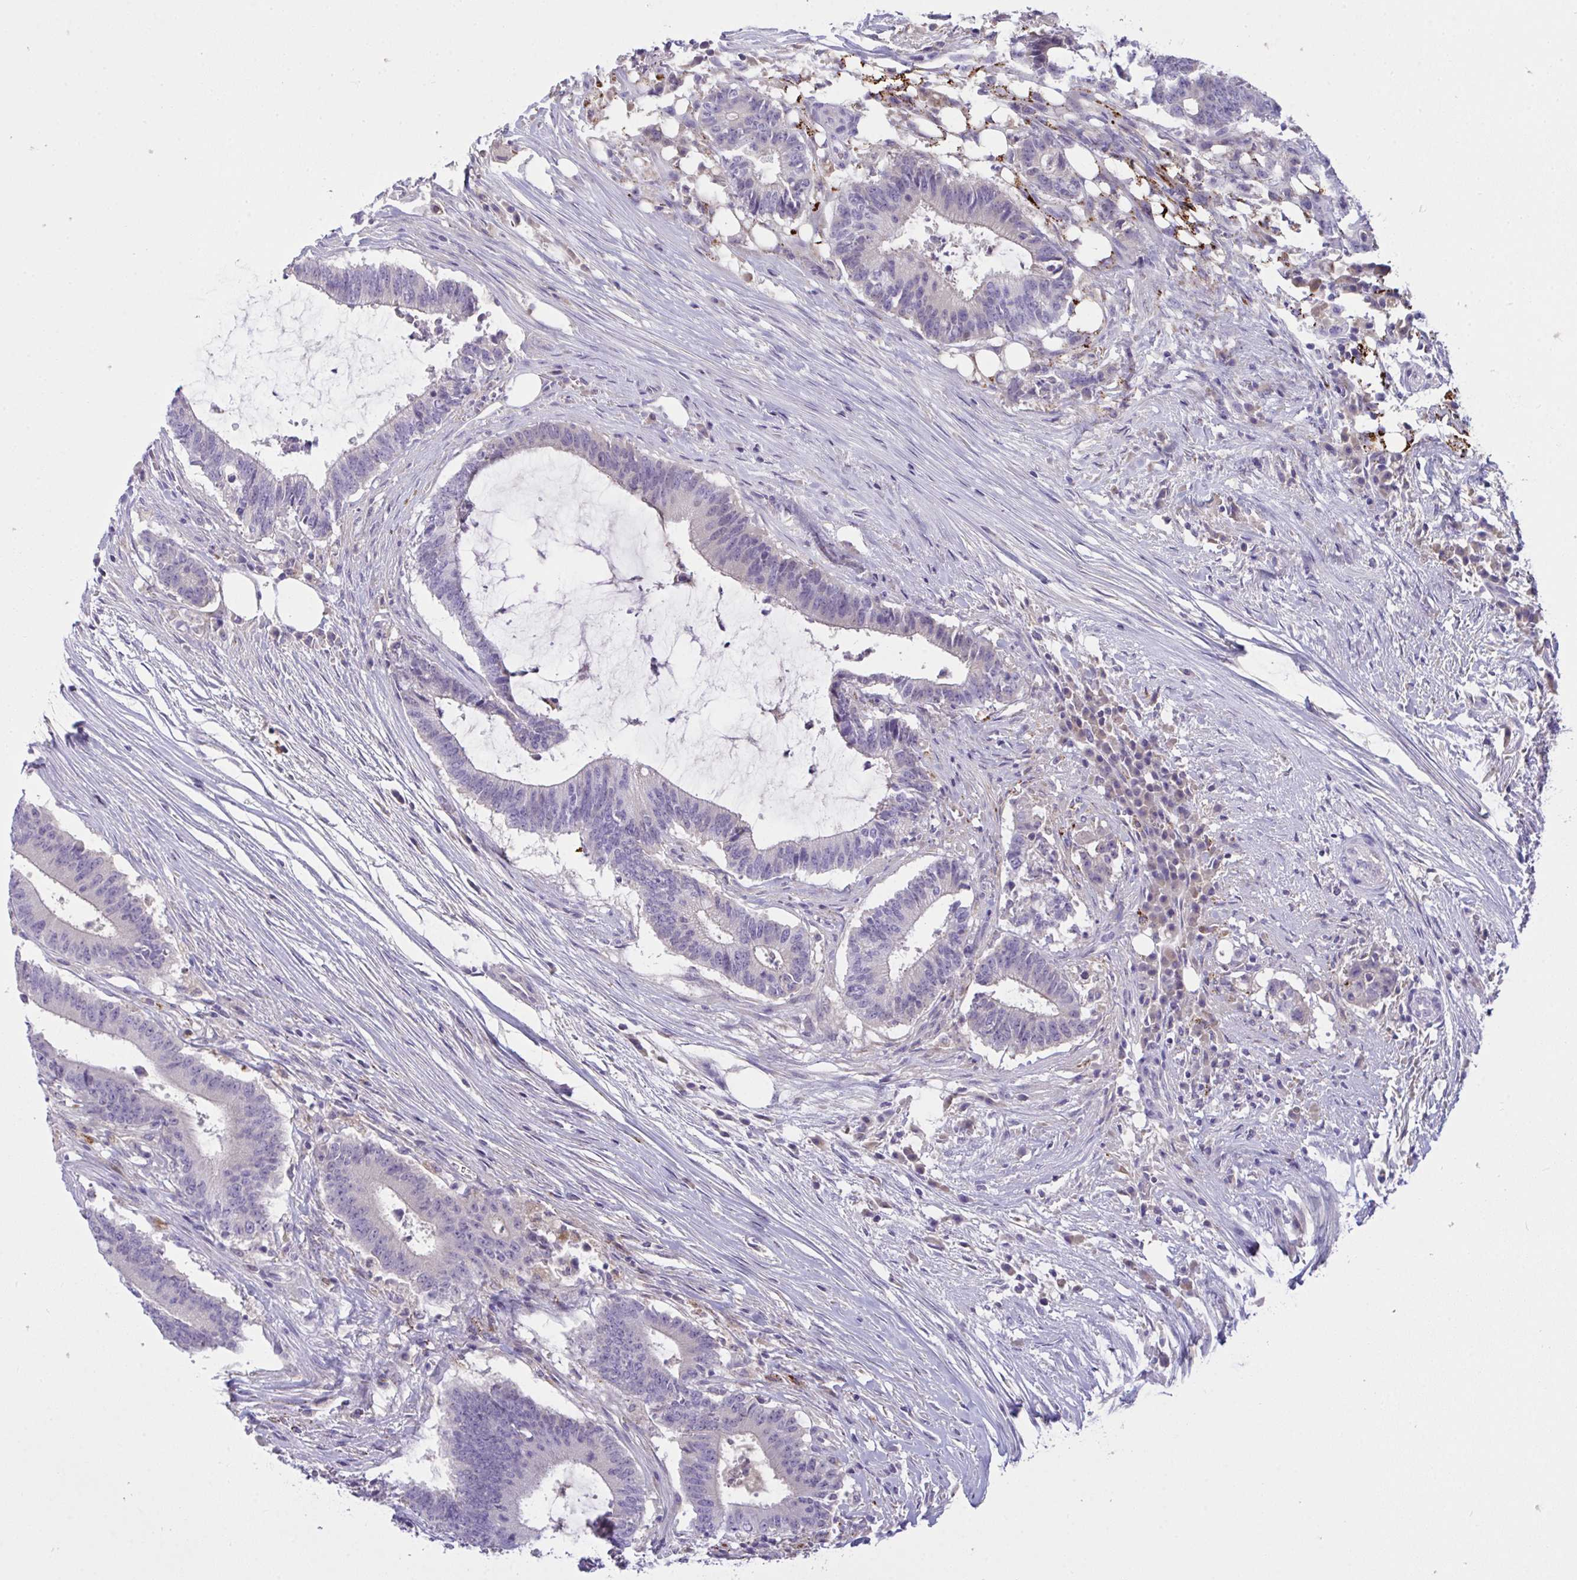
{"staining": {"intensity": "negative", "quantity": "none", "location": "none"}, "tissue": "colorectal cancer", "cell_type": "Tumor cells", "image_type": "cancer", "snomed": [{"axis": "morphology", "description": "Adenocarcinoma, NOS"}, {"axis": "topography", "description": "Colon"}], "caption": "The micrograph shows no staining of tumor cells in colorectal cancer (adenocarcinoma).", "gene": "SEMA6B", "patient": {"sex": "female", "age": 43}}